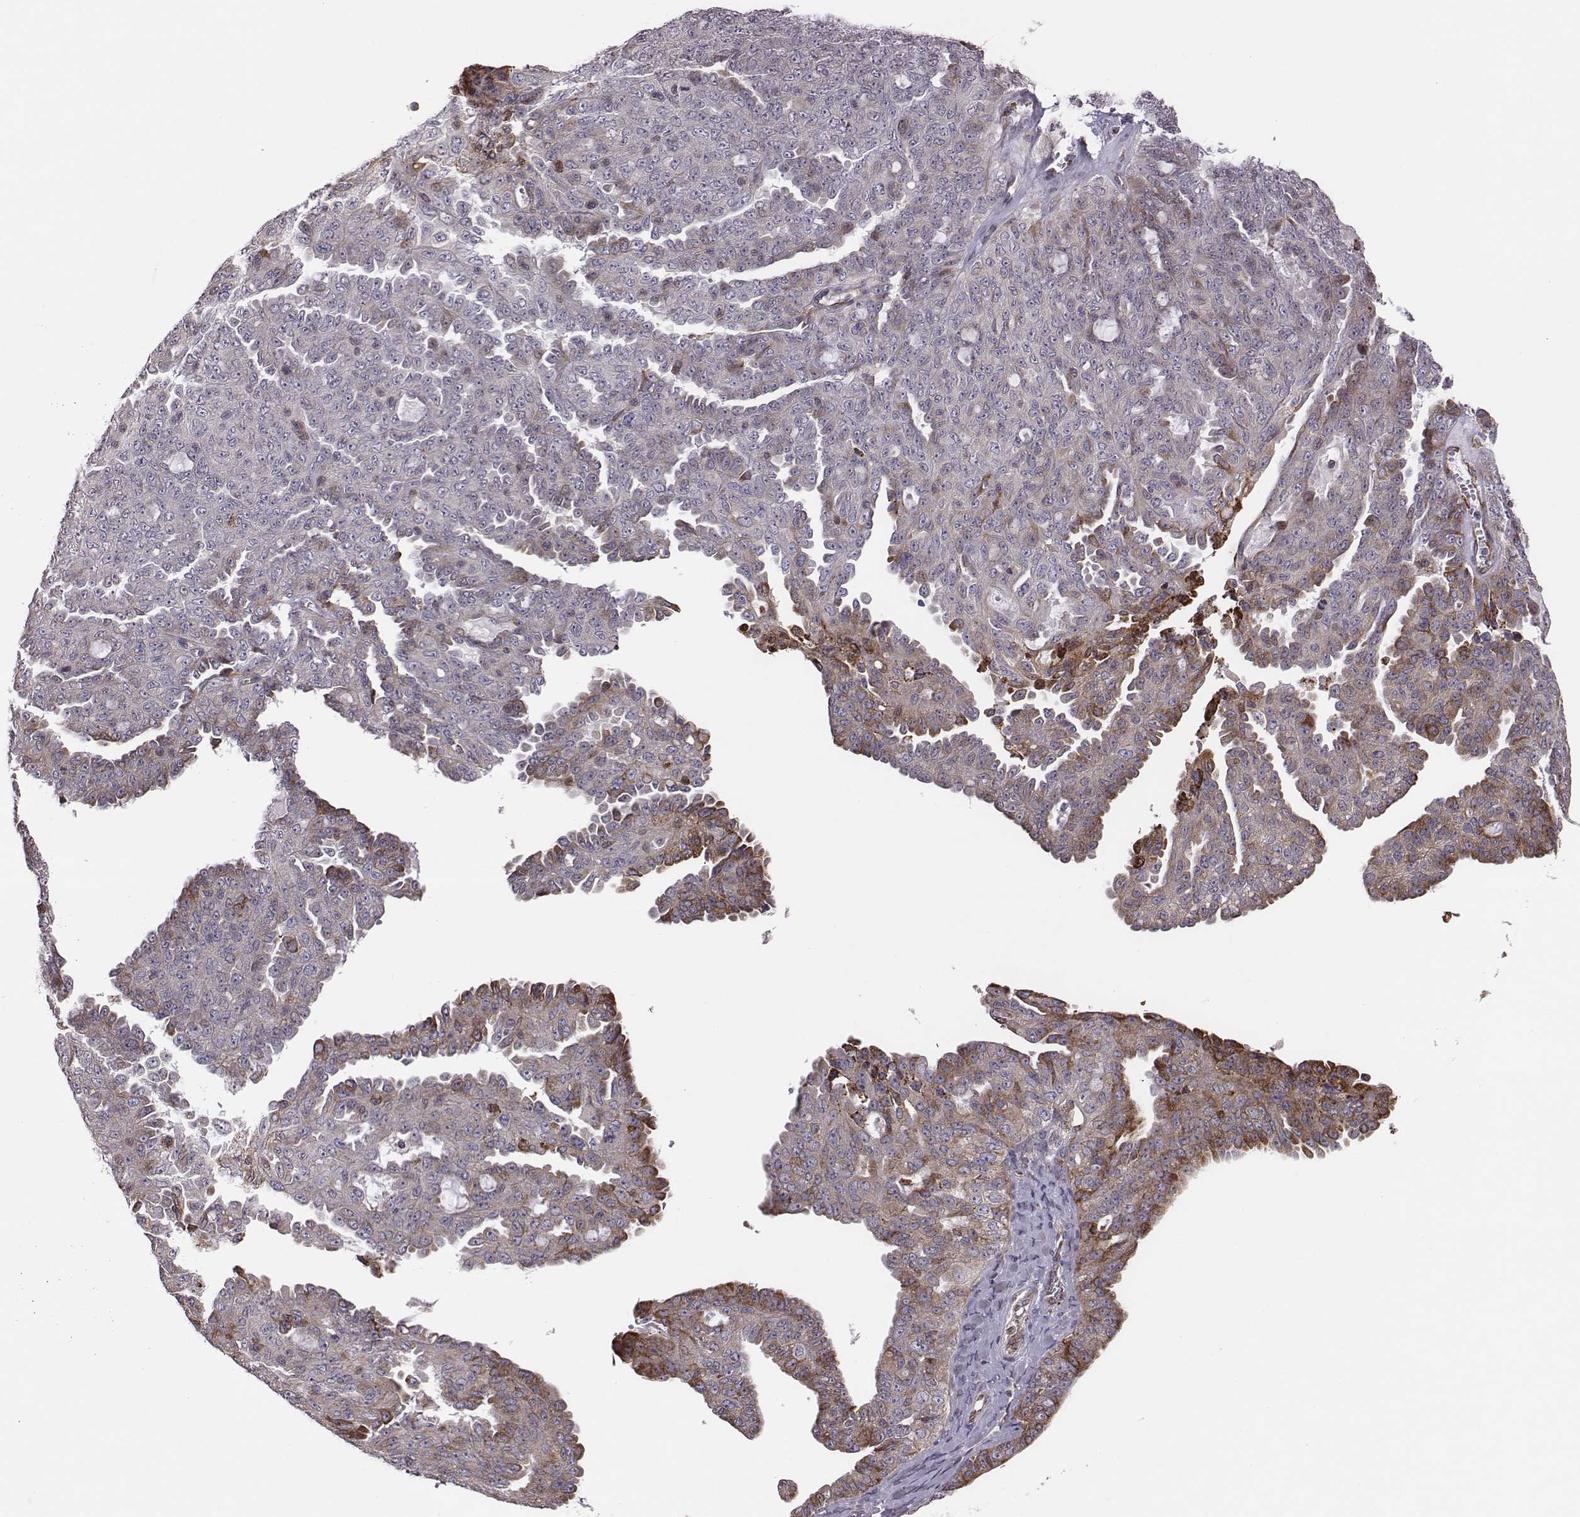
{"staining": {"intensity": "moderate", "quantity": "<25%", "location": "cytoplasmic/membranous"}, "tissue": "ovarian cancer", "cell_type": "Tumor cells", "image_type": "cancer", "snomed": [{"axis": "morphology", "description": "Cystadenocarcinoma, serous, NOS"}, {"axis": "topography", "description": "Ovary"}], "caption": "Protein staining shows moderate cytoplasmic/membranous expression in approximately <25% of tumor cells in ovarian cancer (serous cystadenocarcinoma).", "gene": "SELENOI", "patient": {"sex": "female", "age": 71}}